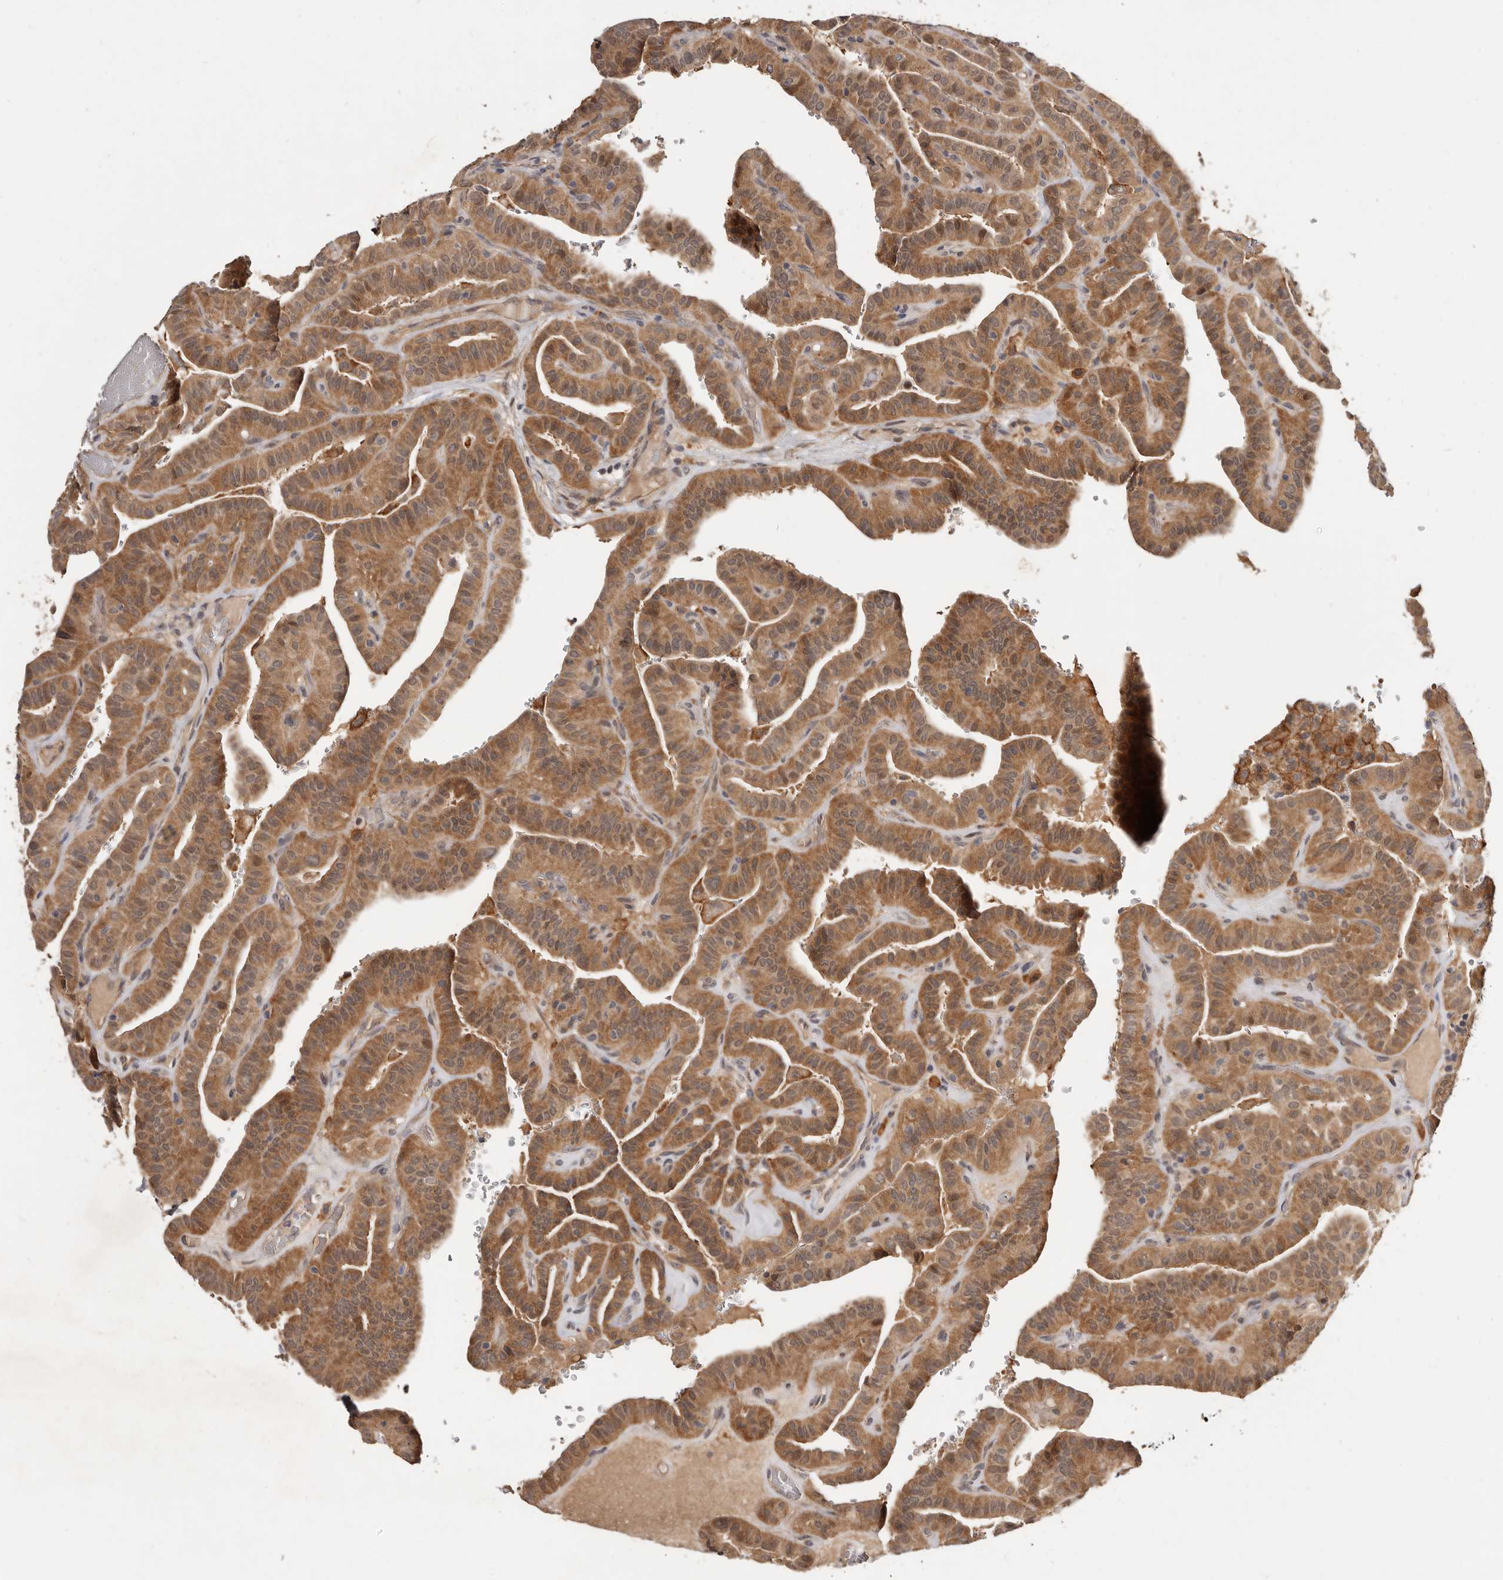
{"staining": {"intensity": "moderate", "quantity": ">75%", "location": "cytoplasmic/membranous"}, "tissue": "thyroid cancer", "cell_type": "Tumor cells", "image_type": "cancer", "snomed": [{"axis": "morphology", "description": "Papillary adenocarcinoma, NOS"}, {"axis": "topography", "description": "Thyroid gland"}], "caption": "An image of papillary adenocarcinoma (thyroid) stained for a protein reveals moderate cytoplasmic/membranous brown staining in tumor cells.", "gene": "INAVA", "patient": {"sex": "male", "age": 77}}